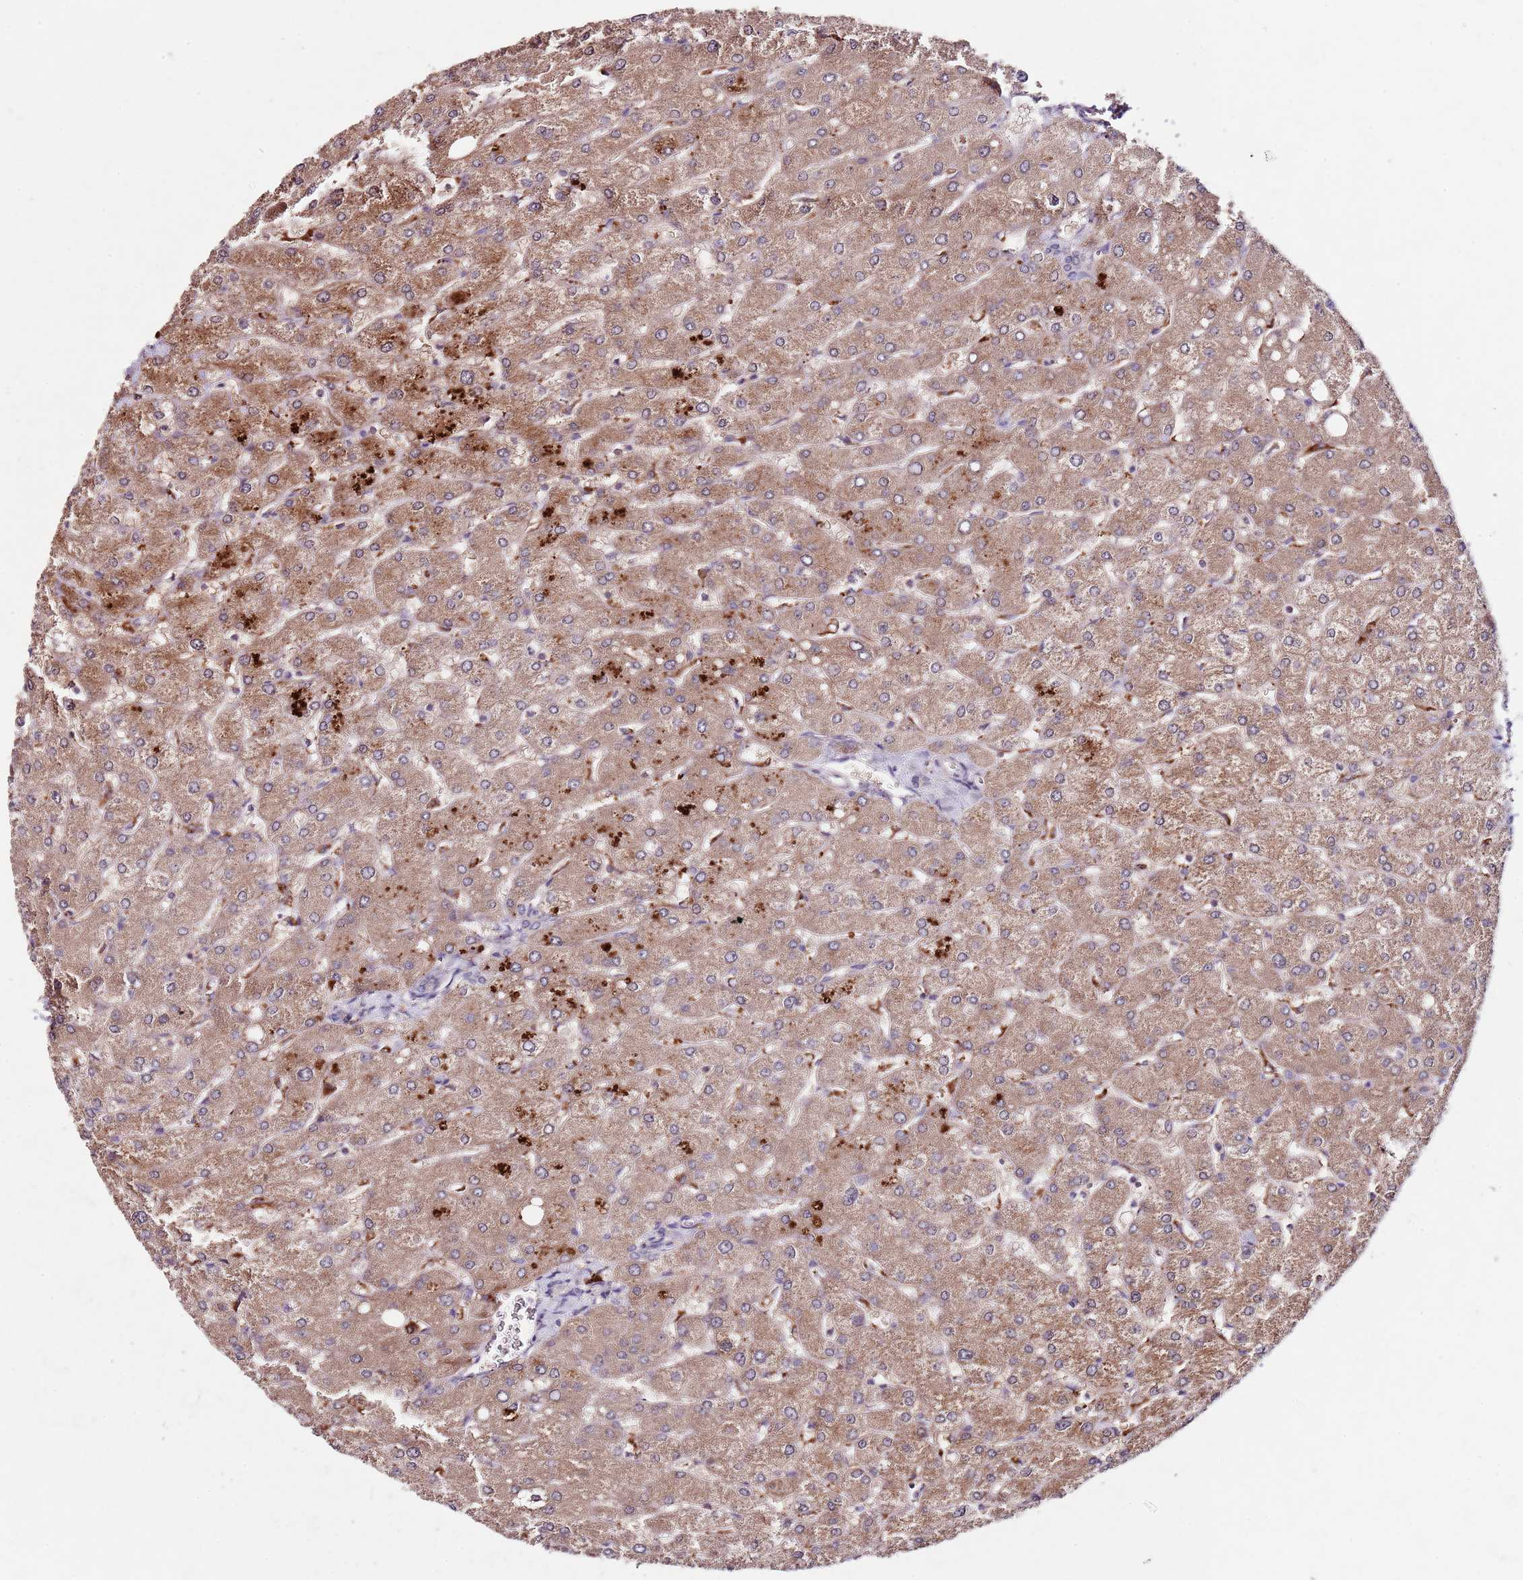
{"staining": {"intensity": "negative", "quantity": "none", "location": "none"}, "tissue": "liver", "cell_type": "Cholangiocytes", "image_type": "normal", "snomed": [{"axis": "morphology", "description": "Normal tissue, NOS"}, {"axis": "topography", "description": "Liver"}], "caption": "A high-resolution histopathology image shows IHC staining of normal liver, which displays no significant positivity in cholangiocytes.", "gene": "NRDE2", "patient": {"sex": "male", "age": 55}}